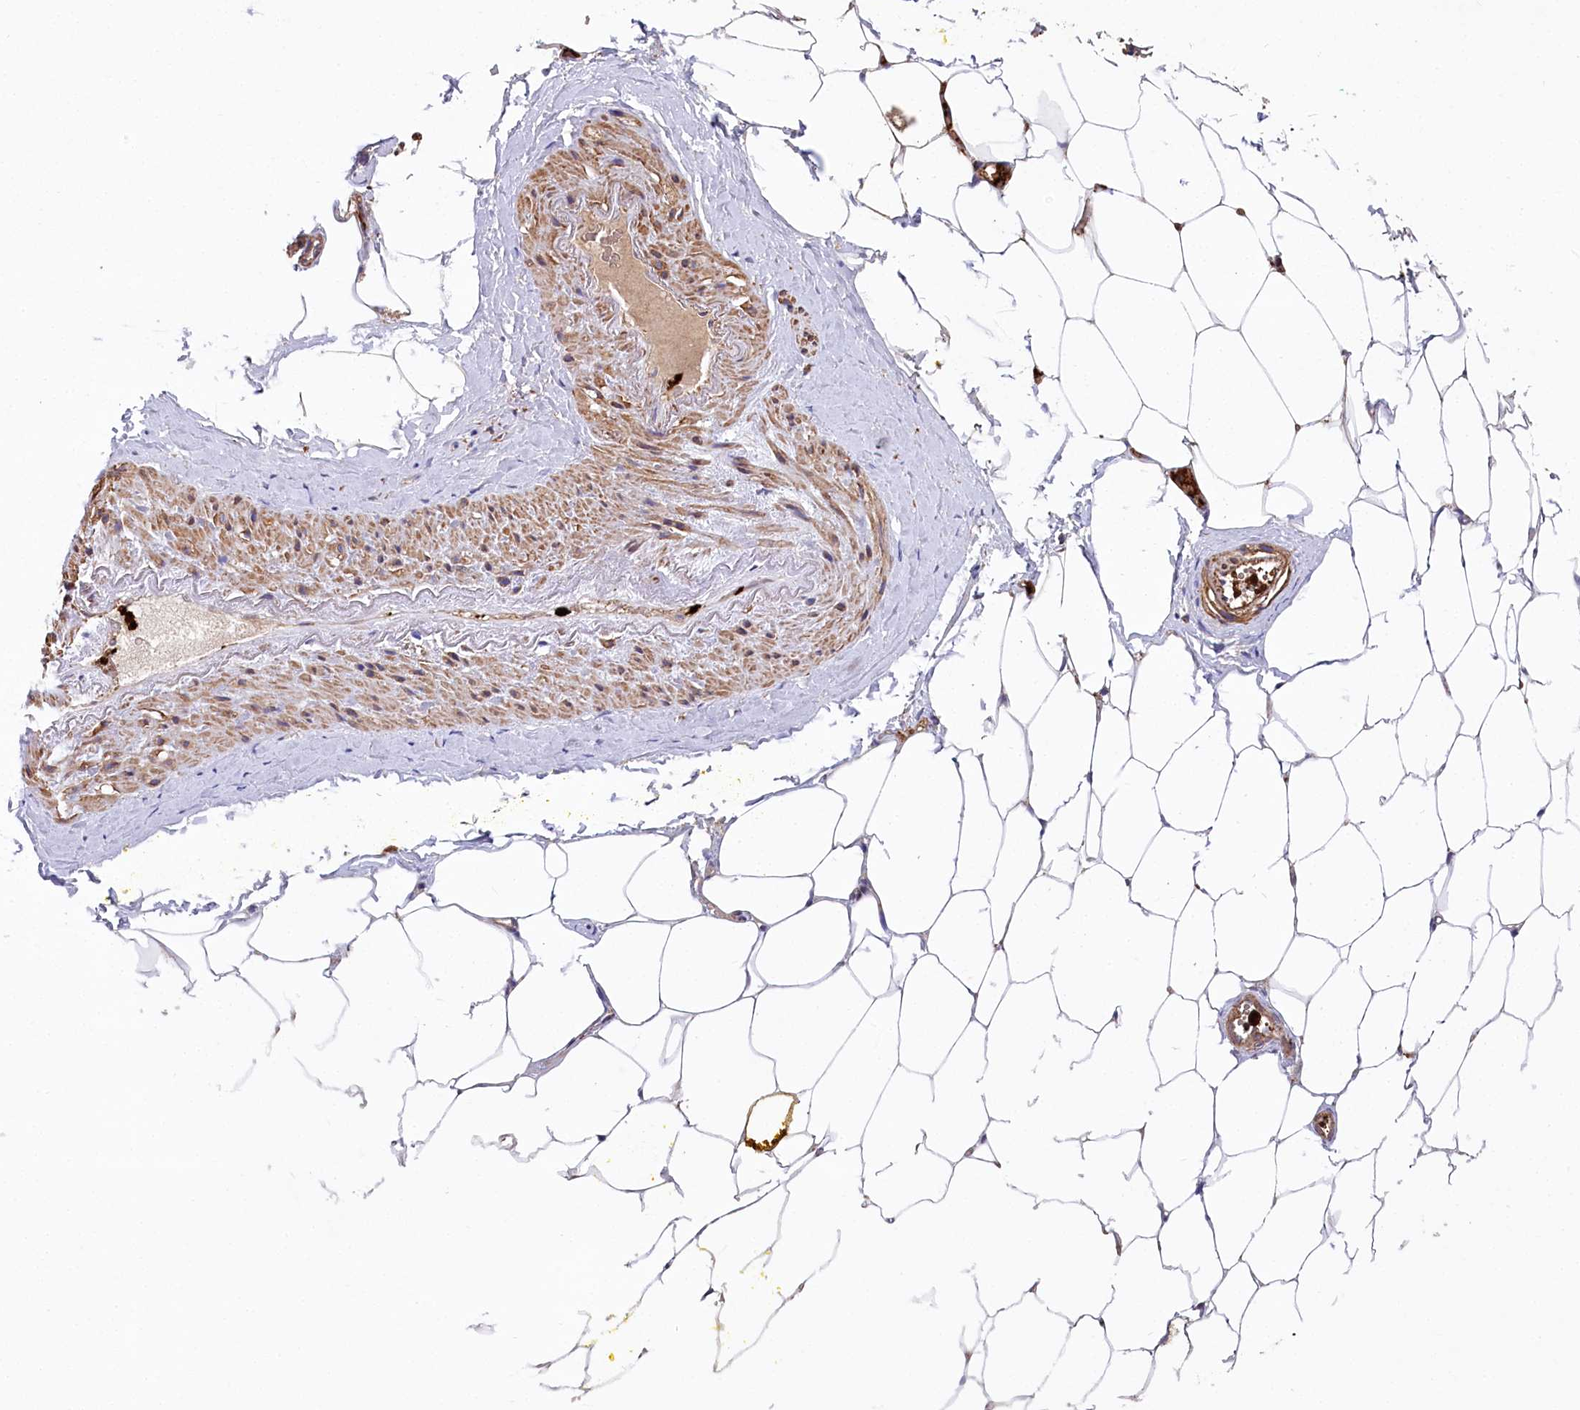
{"staining": {"intensity": "moderate", "quantity": "25%-75%", "location": "cytoplasmic/membranous"}, "tissue": "adipose tissue", "cell_type": "Adipocytes", "image_type": "normal", "snomed": [{"axis": "morphology", "description": "Normal tissue, NOS"}, {"axis": "morphology", "description": "Adenocarcinoma, Low grade"}, {"axis": "topography", "description": "Prostate"}, {"axis": "topography", "description": "Peripheral nerve tissue"}], "caption": "Brown immunohistochemical staining in unremarkable adipose tissue reveals moderate cytoplasmic/membranous positivity in about 25%-75% of adipocytes.", "gene": "LSG1", "patient": {"sex": "male", "age": 63}}